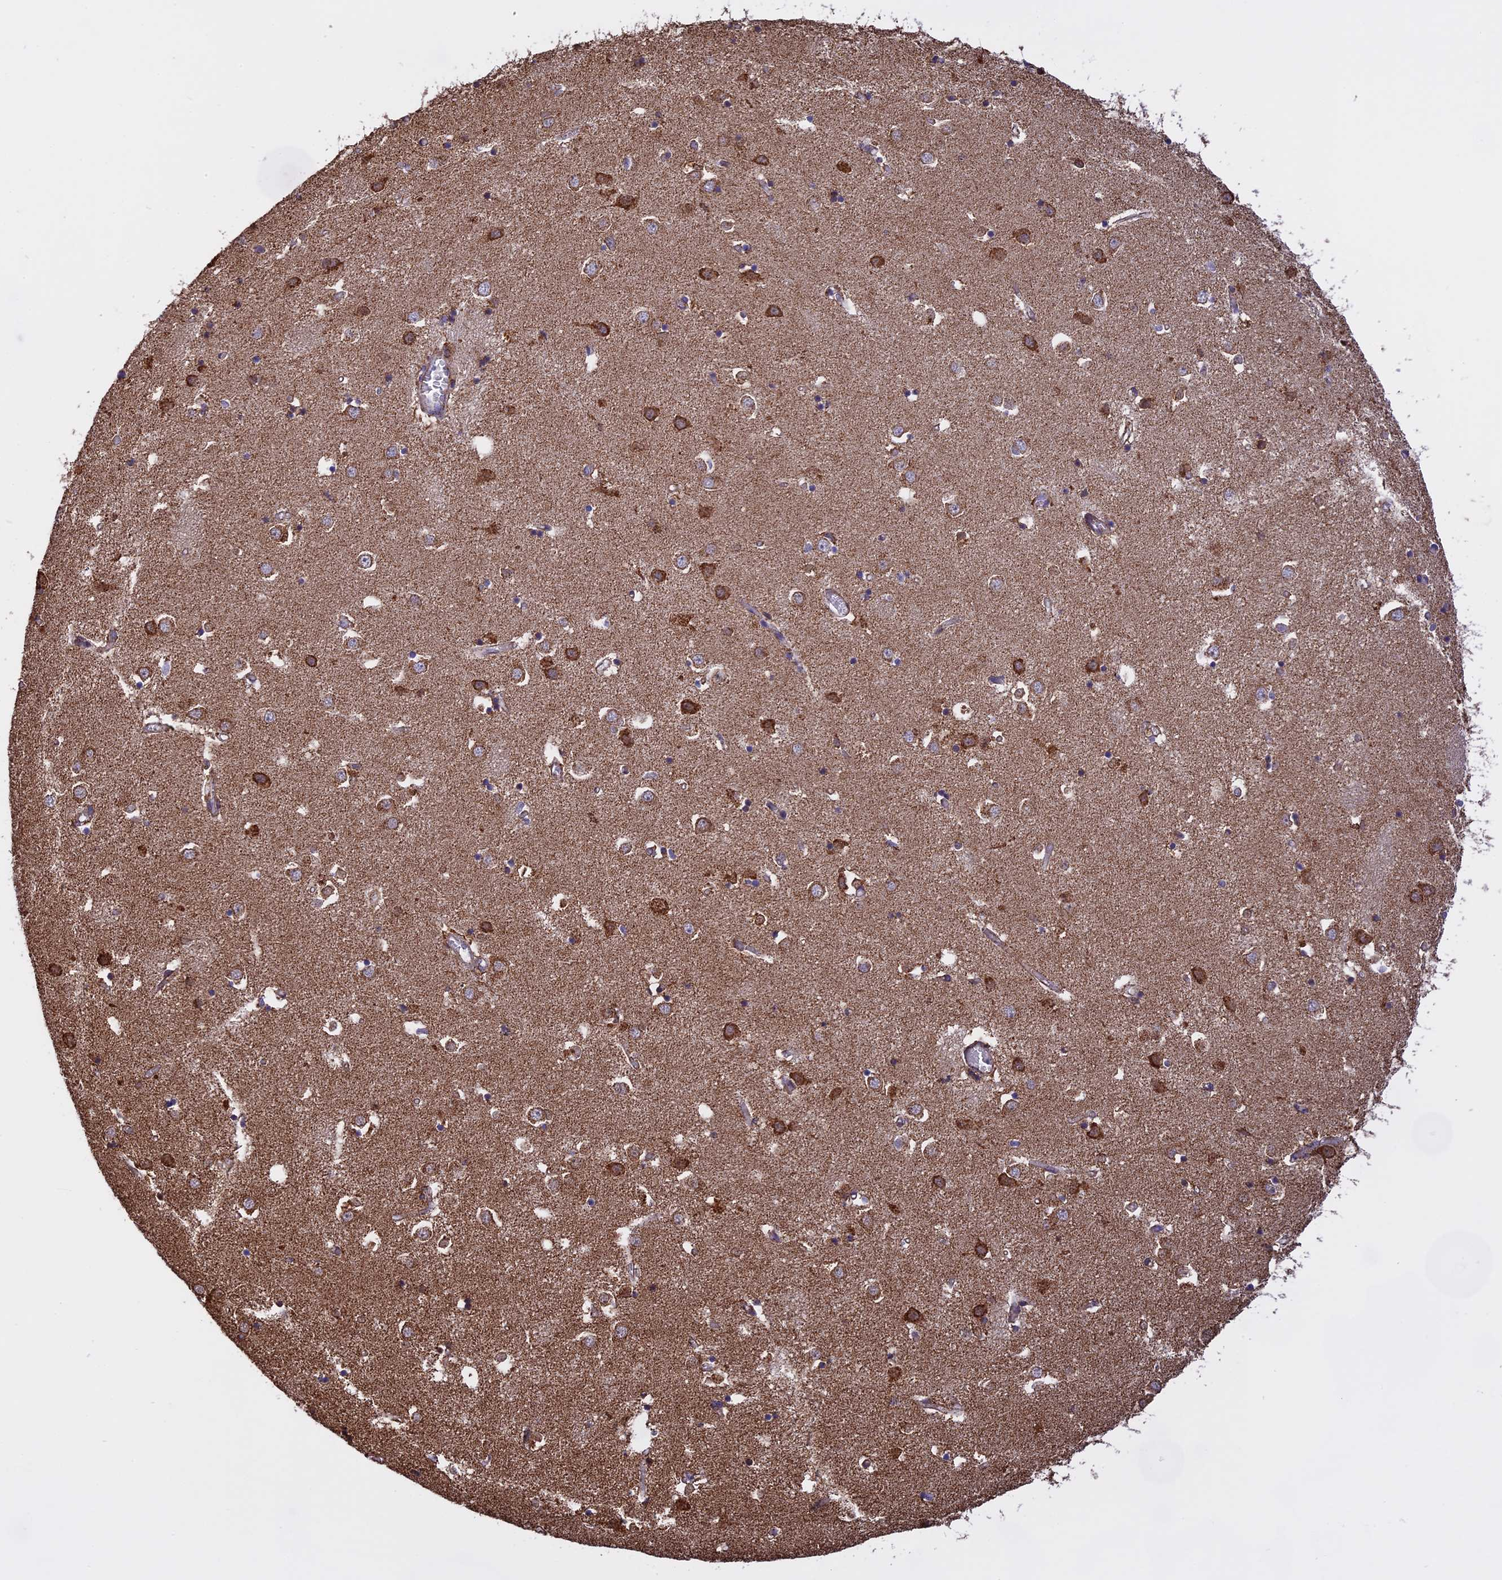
{"staining": {"intensity": "negative", "quantity": "none", "location": "none"}, "tissue": "caudate", "cell_type": "Glial cells", "image_type": "normal", "snomed": [{"axis": "morphology", "description": "Normal tissue, NOS"}, {"axis": "topography", "description": "Lateral ventricle wall"}], "caption": "Immunohistochemical staining of unremarkable human caudate shows no significant staining in glial cells. (Stains: DAB immunohistochemistry with hematoxylin counter stain, Microscopy: brightfield microscopy at high magnification).", "gene": "KCNG1", "patient": {"sex": "male", "age": 70}}